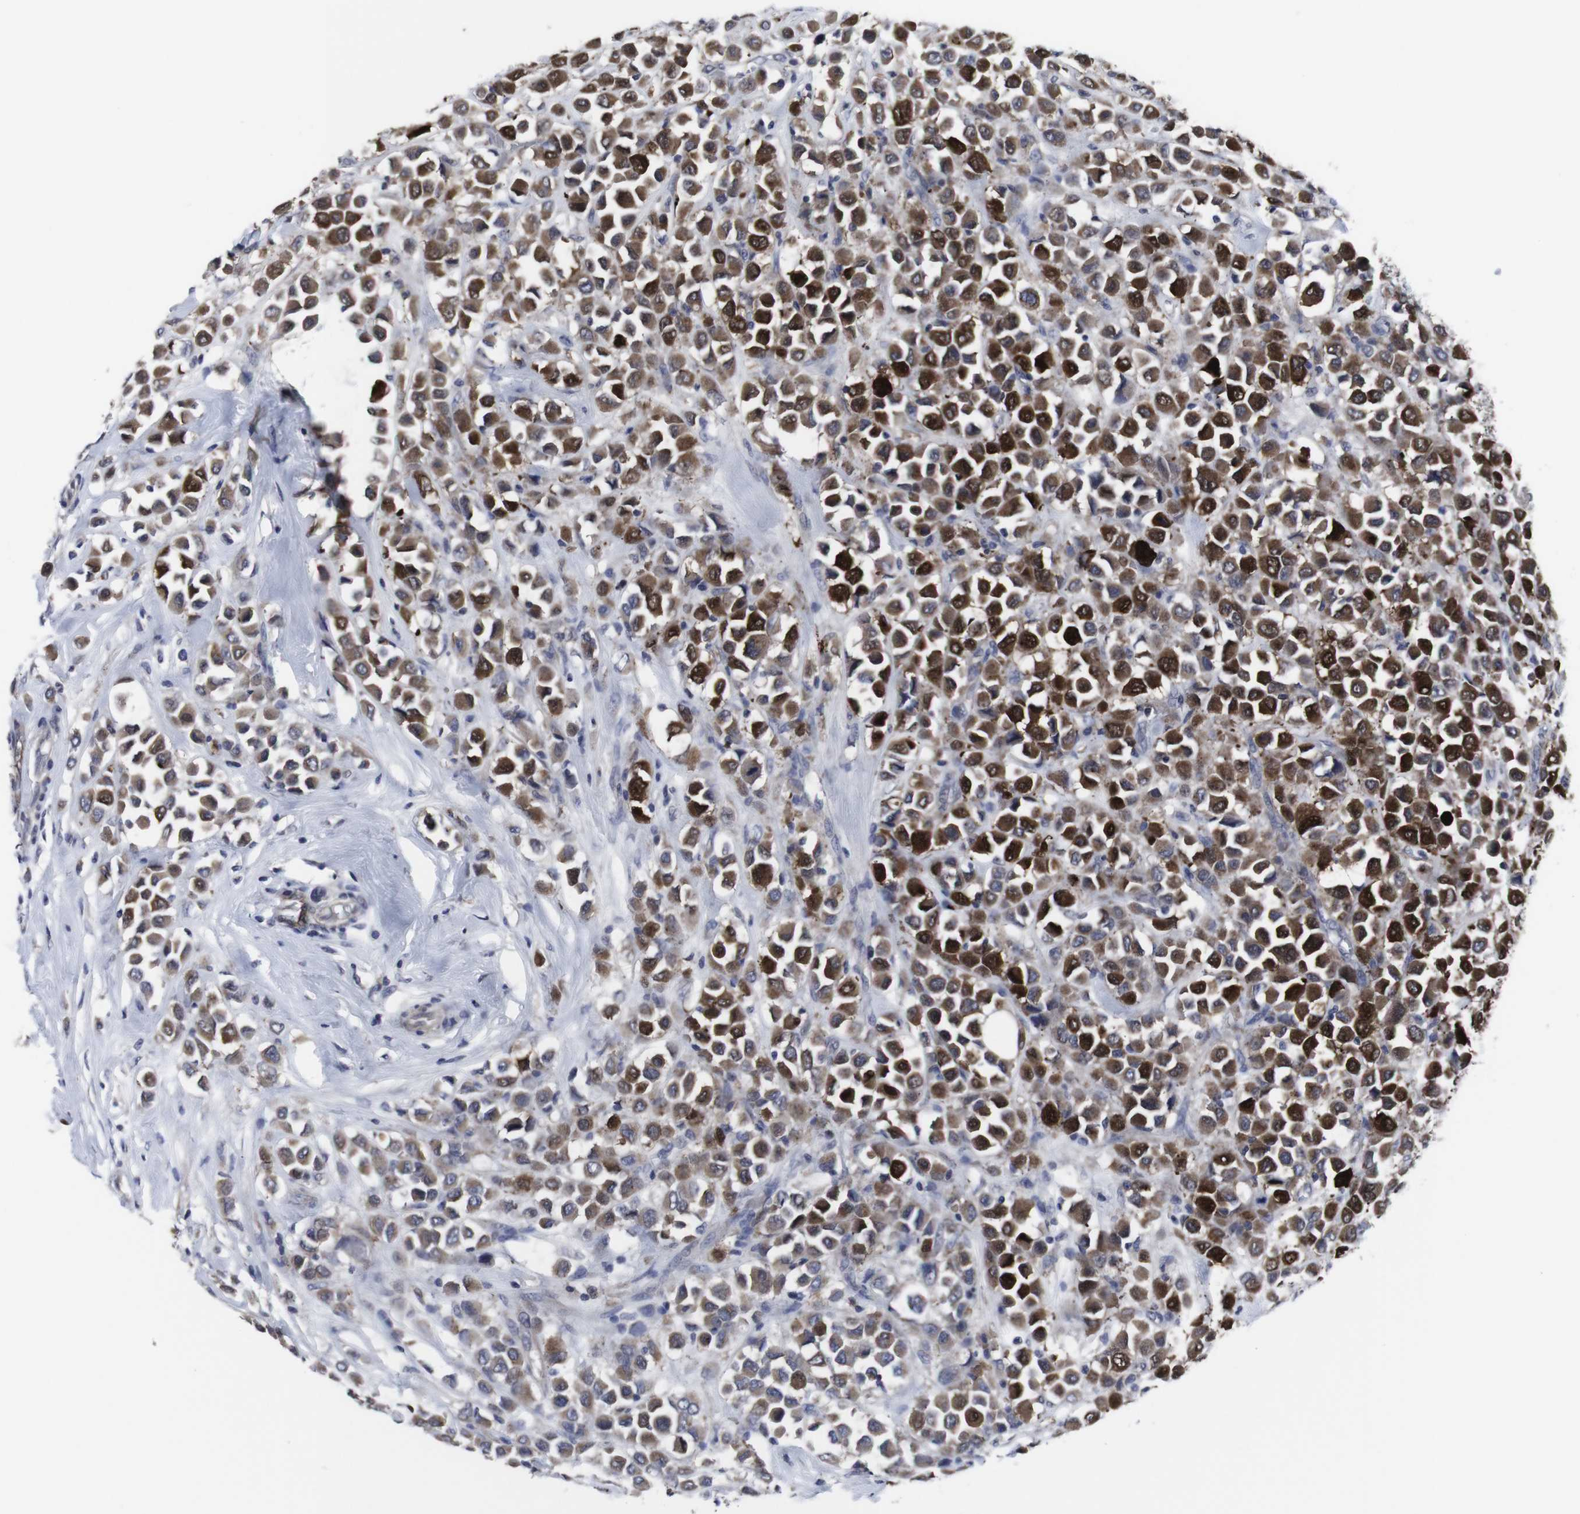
{"staining": {"intensity": "strong", "quantity": ">75%", "location": "cytoplasmic/membranous"}, "tissue": "breast cancer", "cell_type": "Tumor cells", "image_type": "cancer", "snomed": [{"axis": "morphology", "description": "Duct carcinoma"}, {"axis": "topography", "description": "Breast"}], "caption": "Immunohistochemistry staining of breast cancer, which shows high levels of strong cytoplasmic/membranous positivity in approximately >75% of tumor cells indicating strong cytoplasmic/membranous protein staining. The staining was performed using DAB (brown) for protein detection and nuclei were counterstained in hematoxylin (blue).", "gene": "SNCG", "patient": {"sex": "female", "age": 61}}